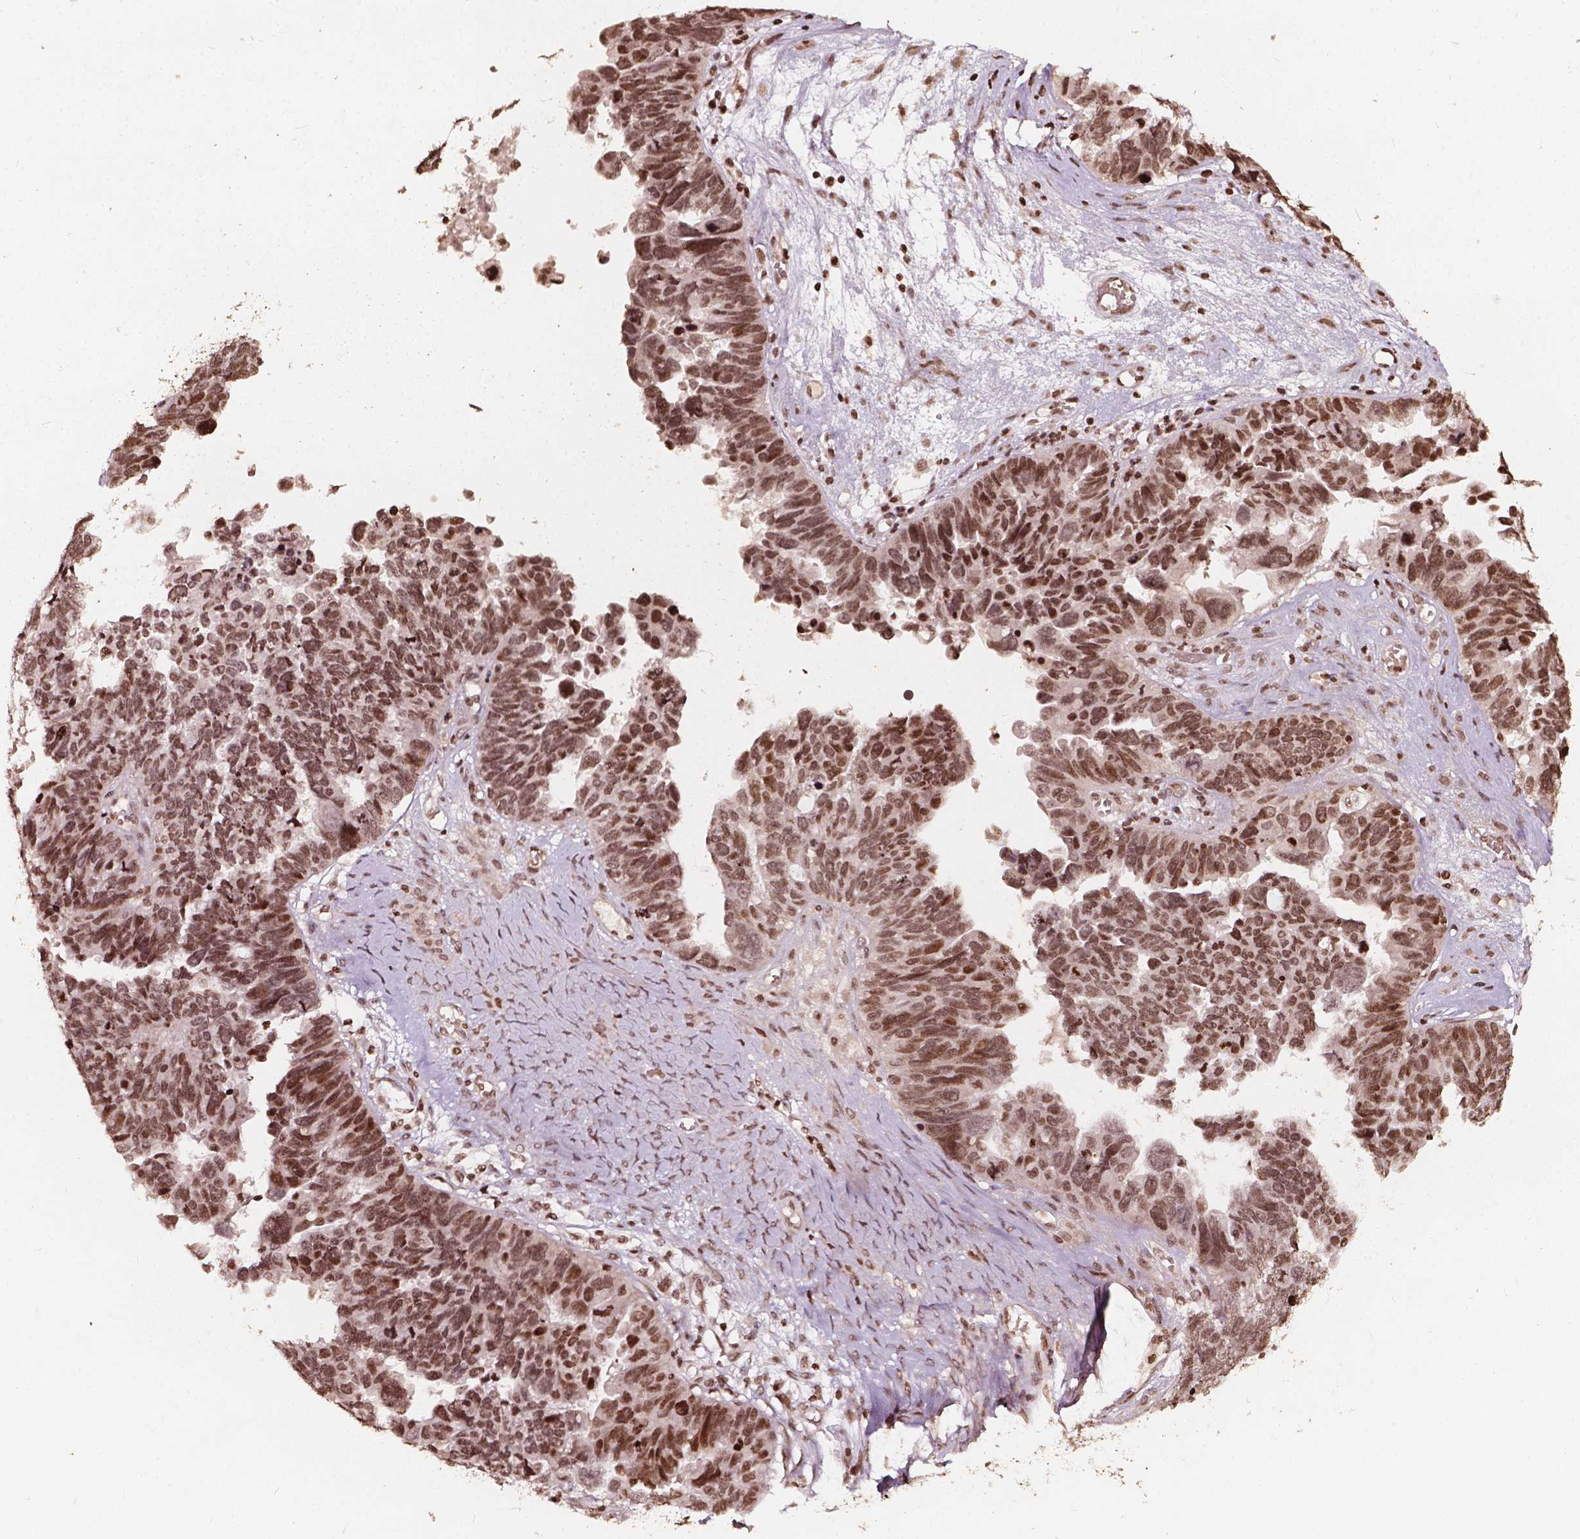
{"staining": {"intensity": "moderate", "quantity": ">75%", "location": "nuclear"}, "tissue": "ovarian cancer", "cell_type": "Tumor cells", "image_type": "cancer", "snomed": [{"axis": "morphology", "description": "Cystadenocarcinoma, serous, NOS"}, {"axis": "topography", "description": "Ovary"}], "caption": "The image exhibits a brown stain indicating the presence of a protein in the nuclear of tumor cells in ovarian cancer. Nuclei are stained in blue.", "gene": "H3C14", "patient": {"sex": "female", "age": 60}}